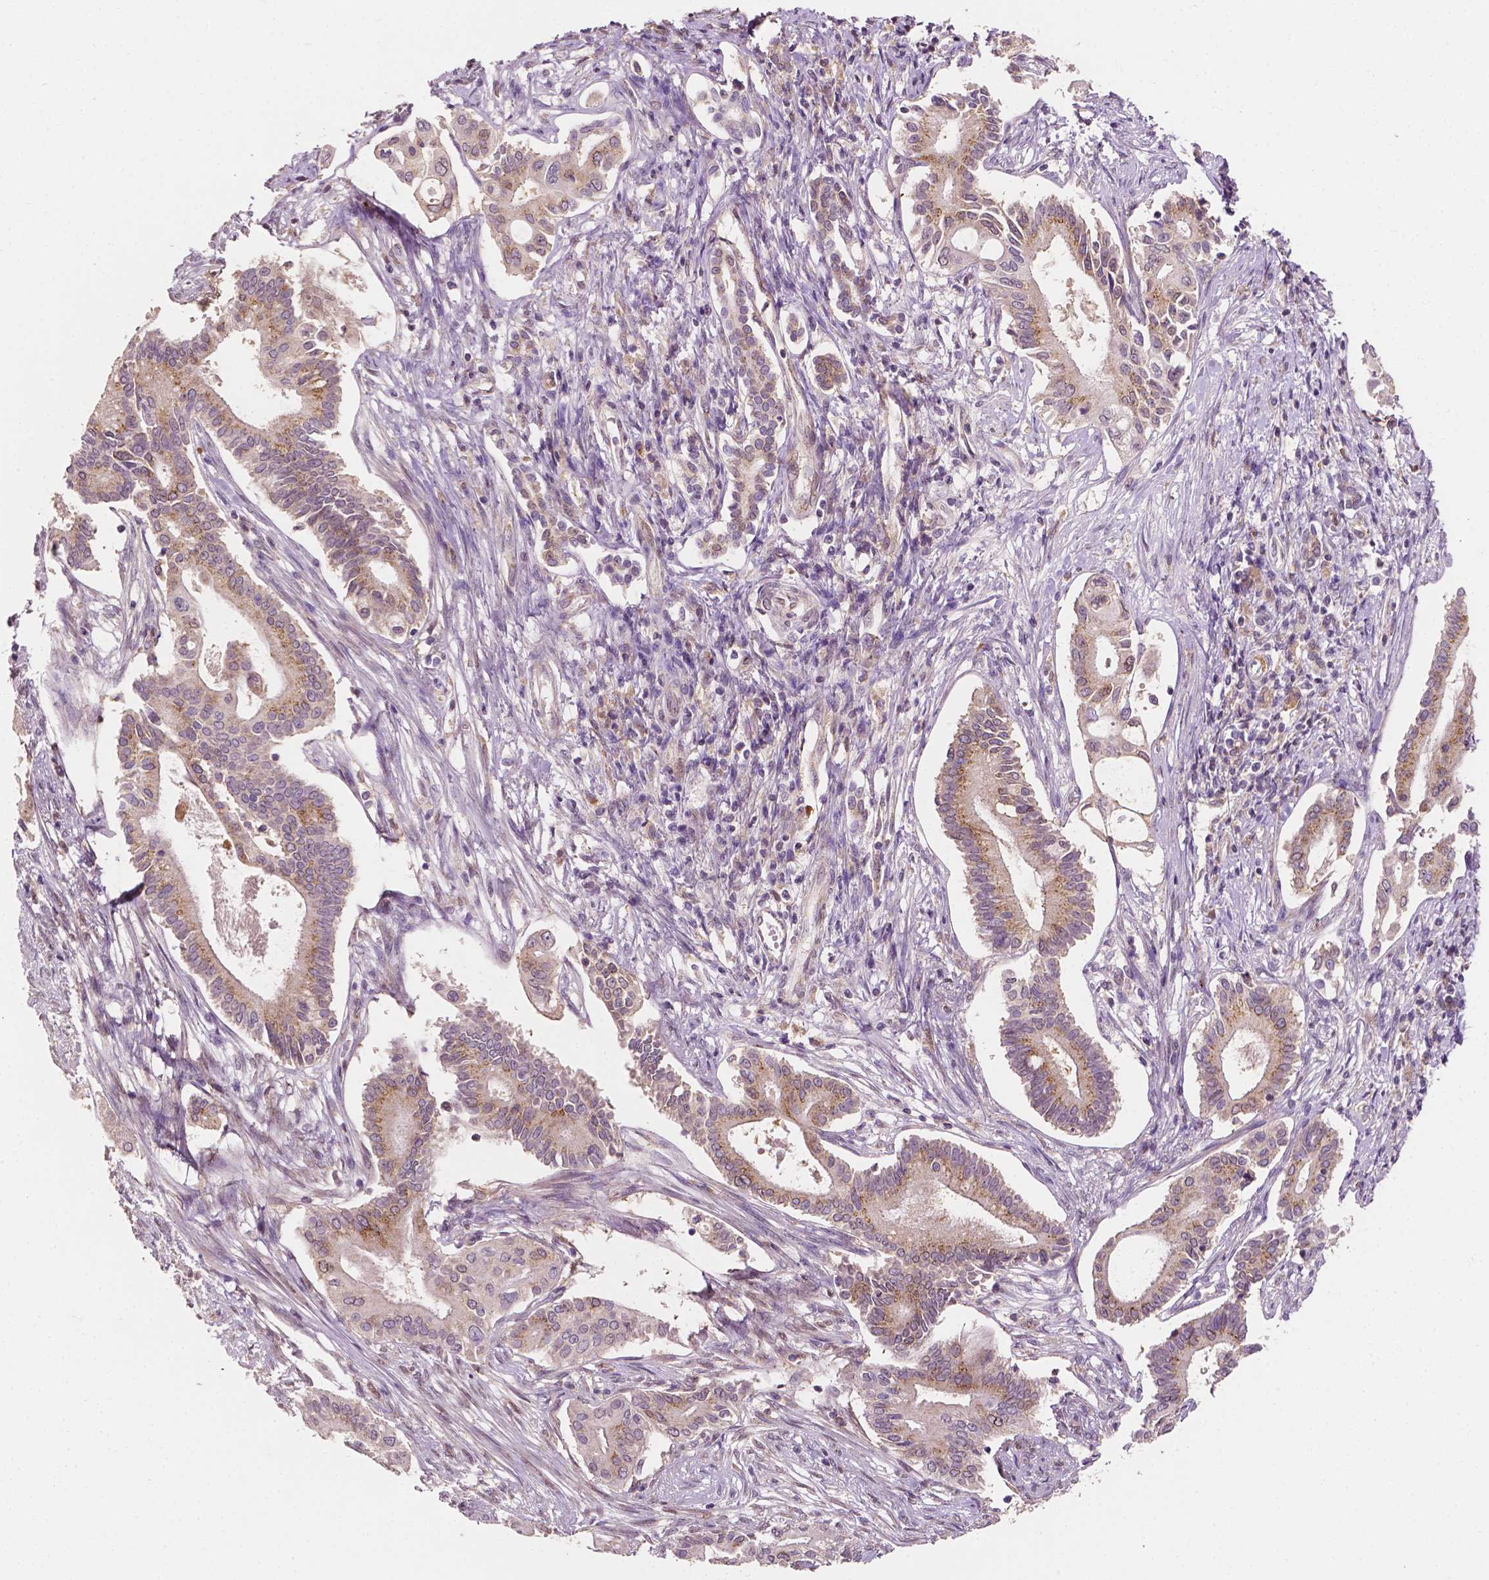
{"staining": {"intensity": "moderate", "quantity": ">75%", "location": "cytoplasmic/membranous"}, "tissue": "pancreatic cancer", "cell_type": "Tumor cells", "image_type": "cancer", "snomed": [{"axis": "morphology", "description": "Adenocarcinoma, NOS"}, {"axis": "topography", "description": "Pancreas"}], "caption": "IHC micrograph of pancreatic cancer stained for a protein (brown), which reveals medium levels of moderate cytoplasmic/membranous expression in approximately >75% of tumor cells.", "gene": "EBAG9", "patient": {"sex": "female", "age": 68}}